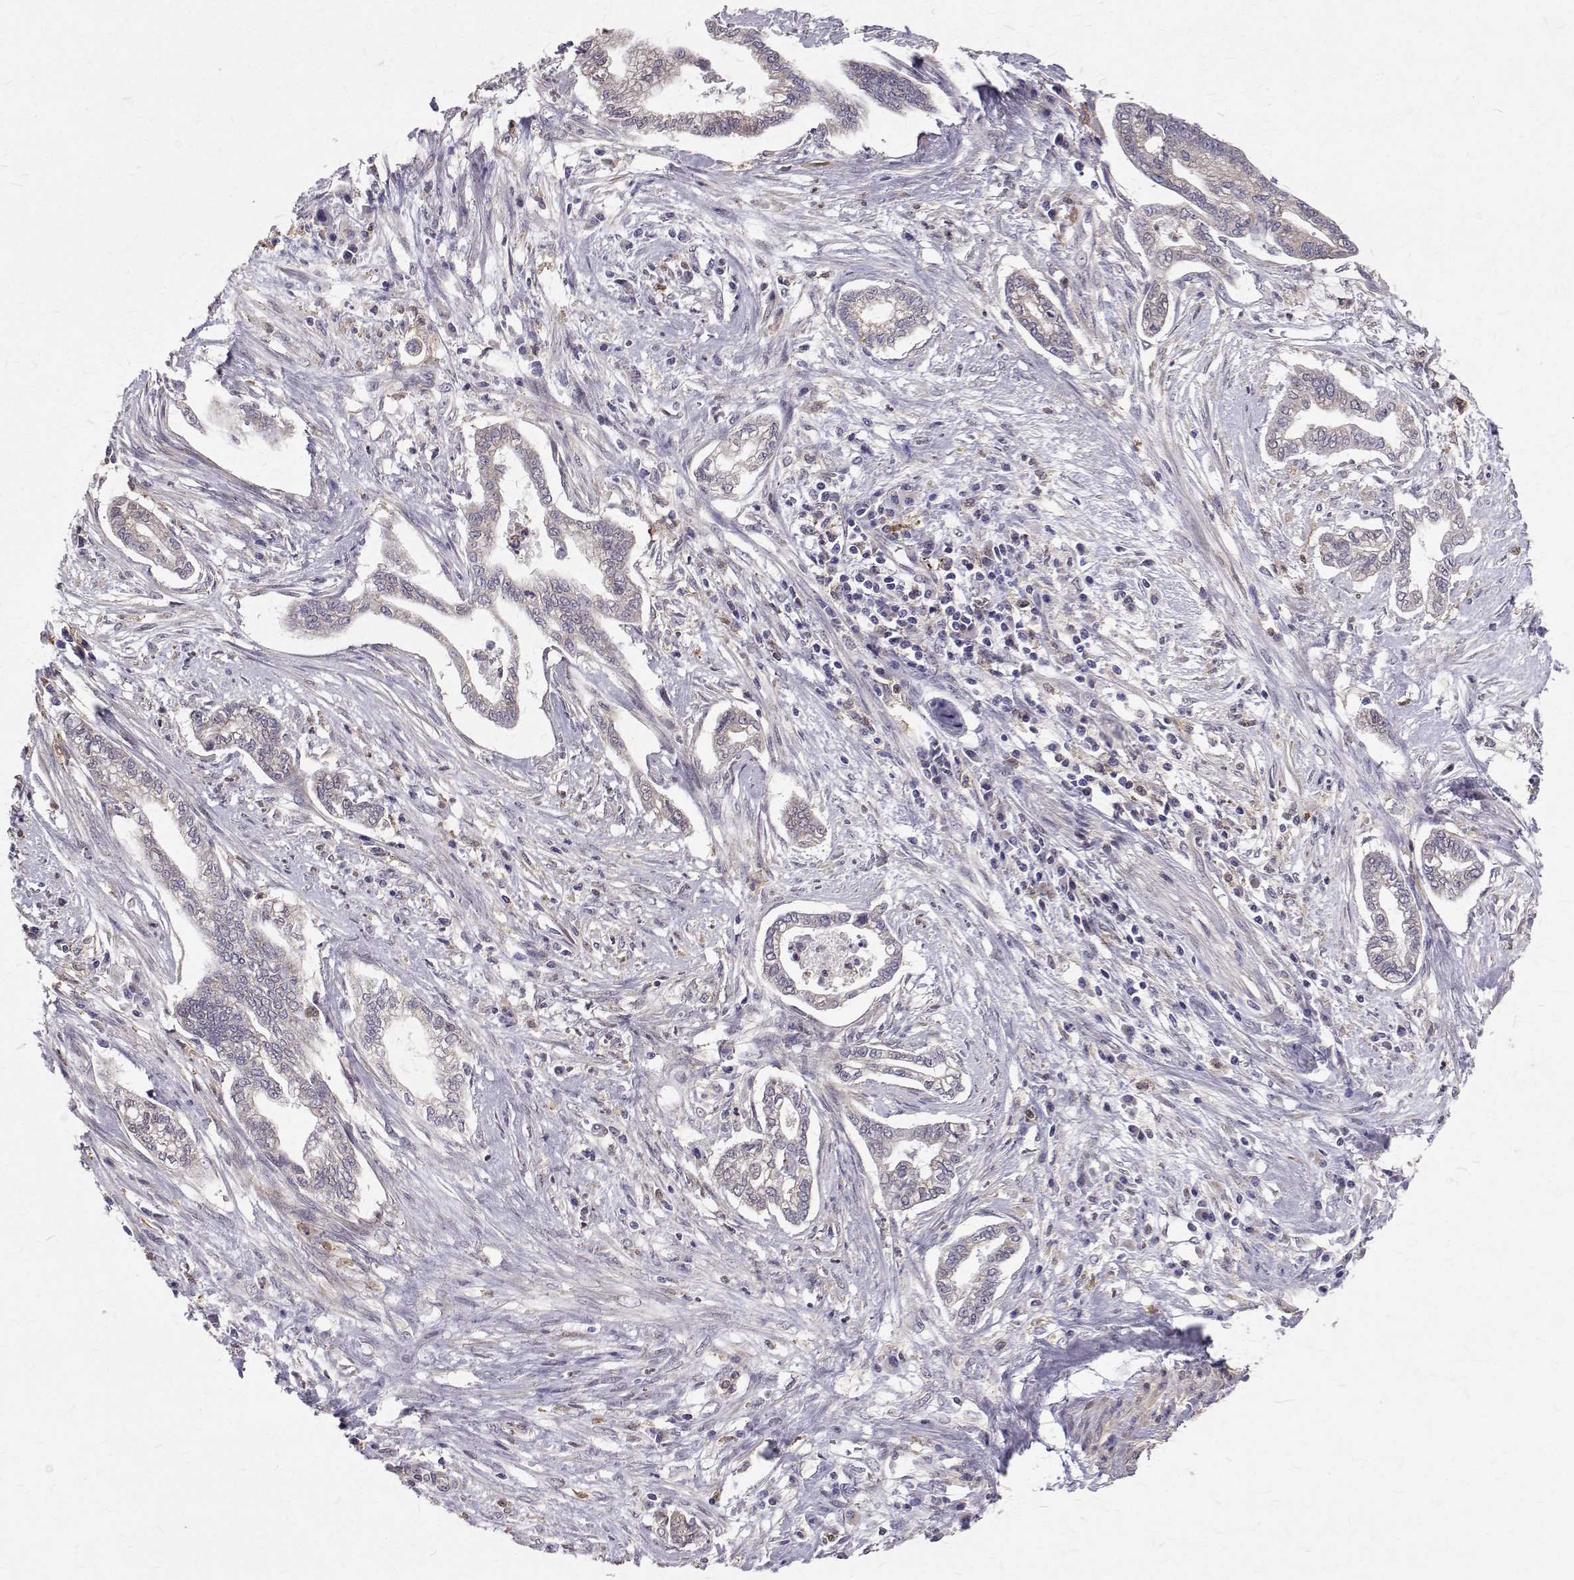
{"staining": {"intensity": "negative", "quantity": "none", "location": "none"}, "tissue": "cervical cancer", "cell_type": "Tumor cells", "image_type": "cancer", "snomed": [{"axis": "morphology", "description": "Adenocarcinoma, NOS"}, {"axis": "topography", "description": "Cervix"}], "caption": "Photomicrograph shows no significant protein positivity in tumor cells of cervical cancer.", "gene": "CCDC89", "patient": {"sex": "female", "age": 62}}